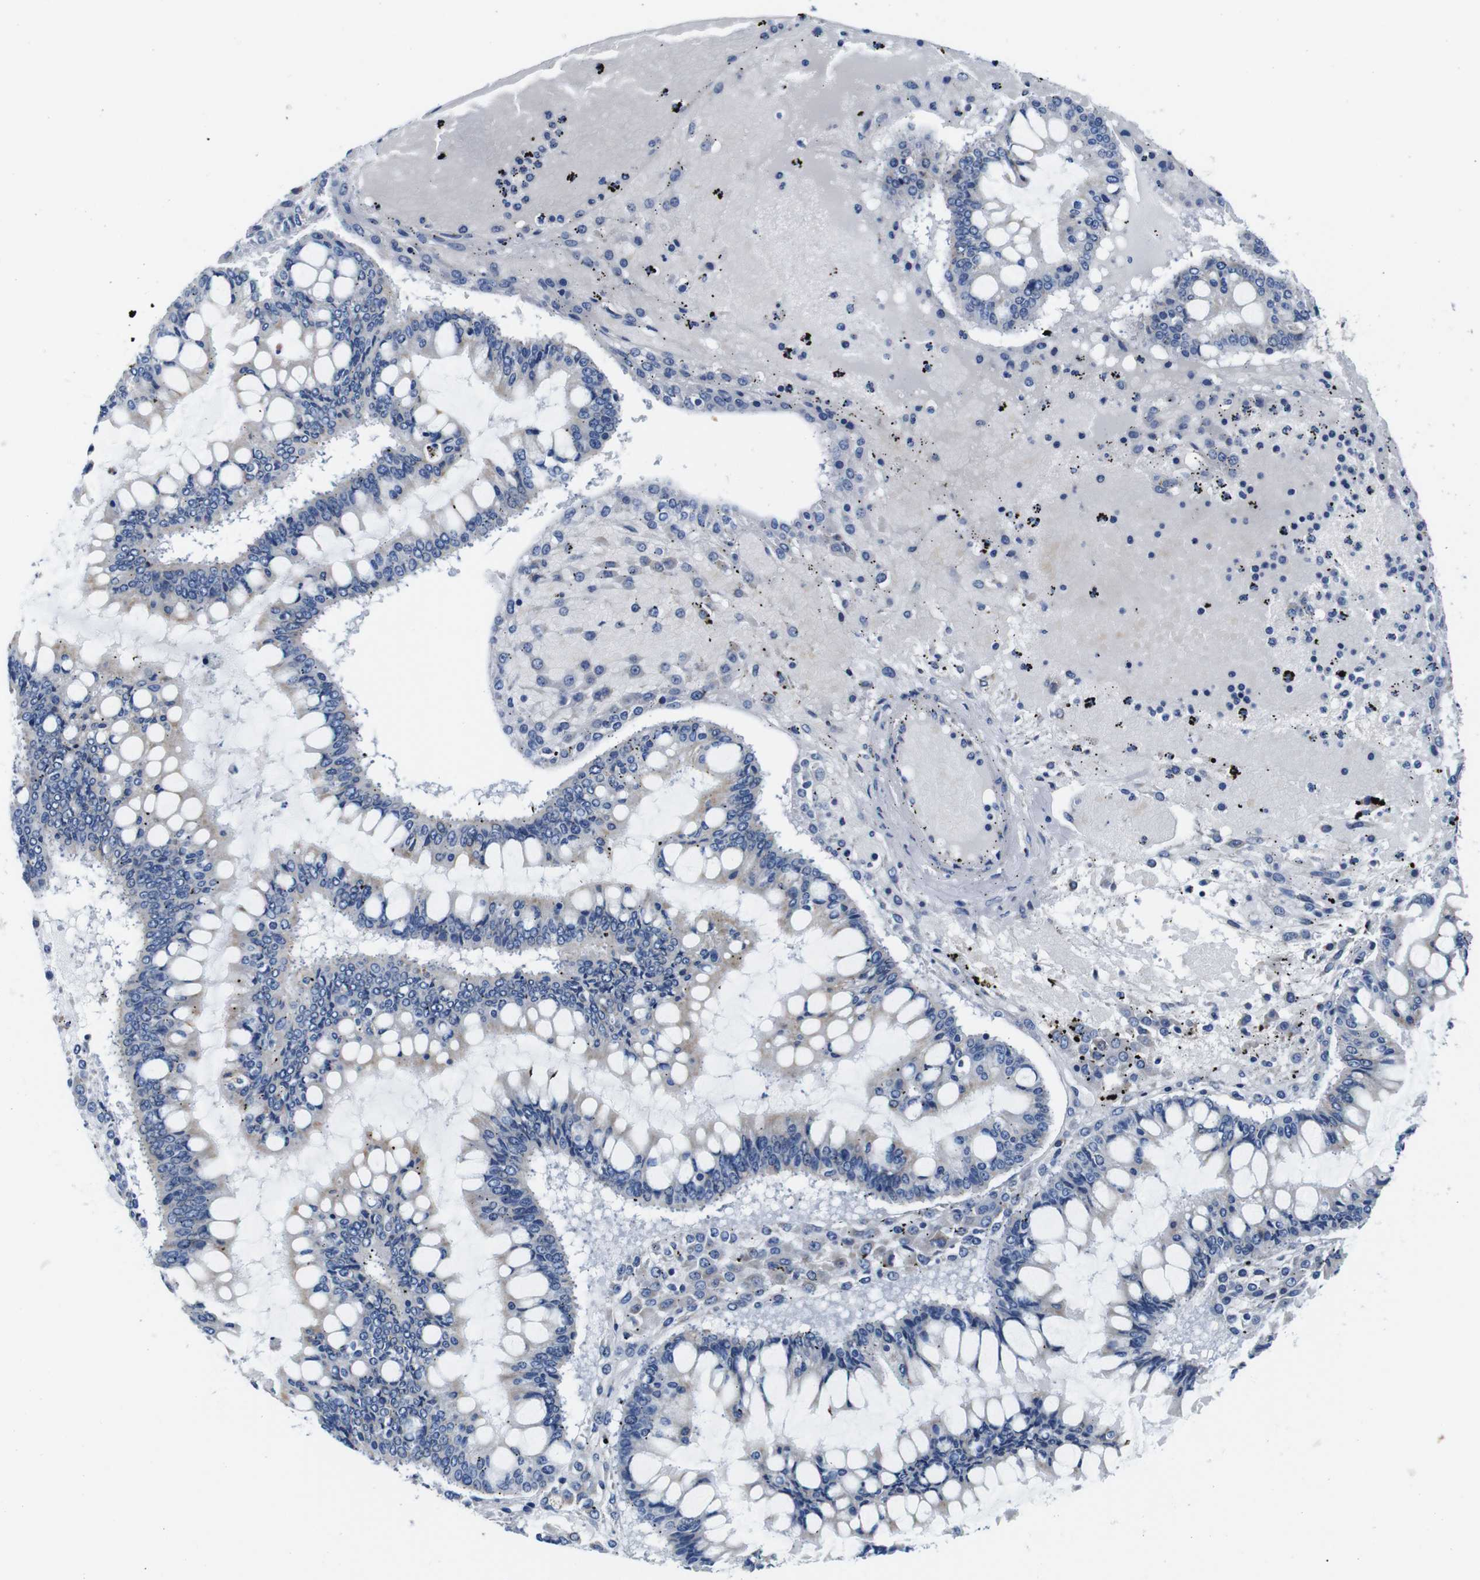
{"staining": {"intensity": "weak", "quantity": "<25%", "location": "cytoplasmic/membranous"}, "tissue": "ovarian cancer", "cell_type": "Tumor cells", "image_type": "cancer", "snomed": [{"axis": "morphology", "description": "Cystadenocarcinoma, mucinous, NOS"}, {"axis": "topography", "description": "Ovary"}], "caption": "There is no significant expression in tumor cells of ovarian mucinous cystadenocarcinoma.", "gene": "SNX19", "patient": {"sex": "female", "age": 73}}